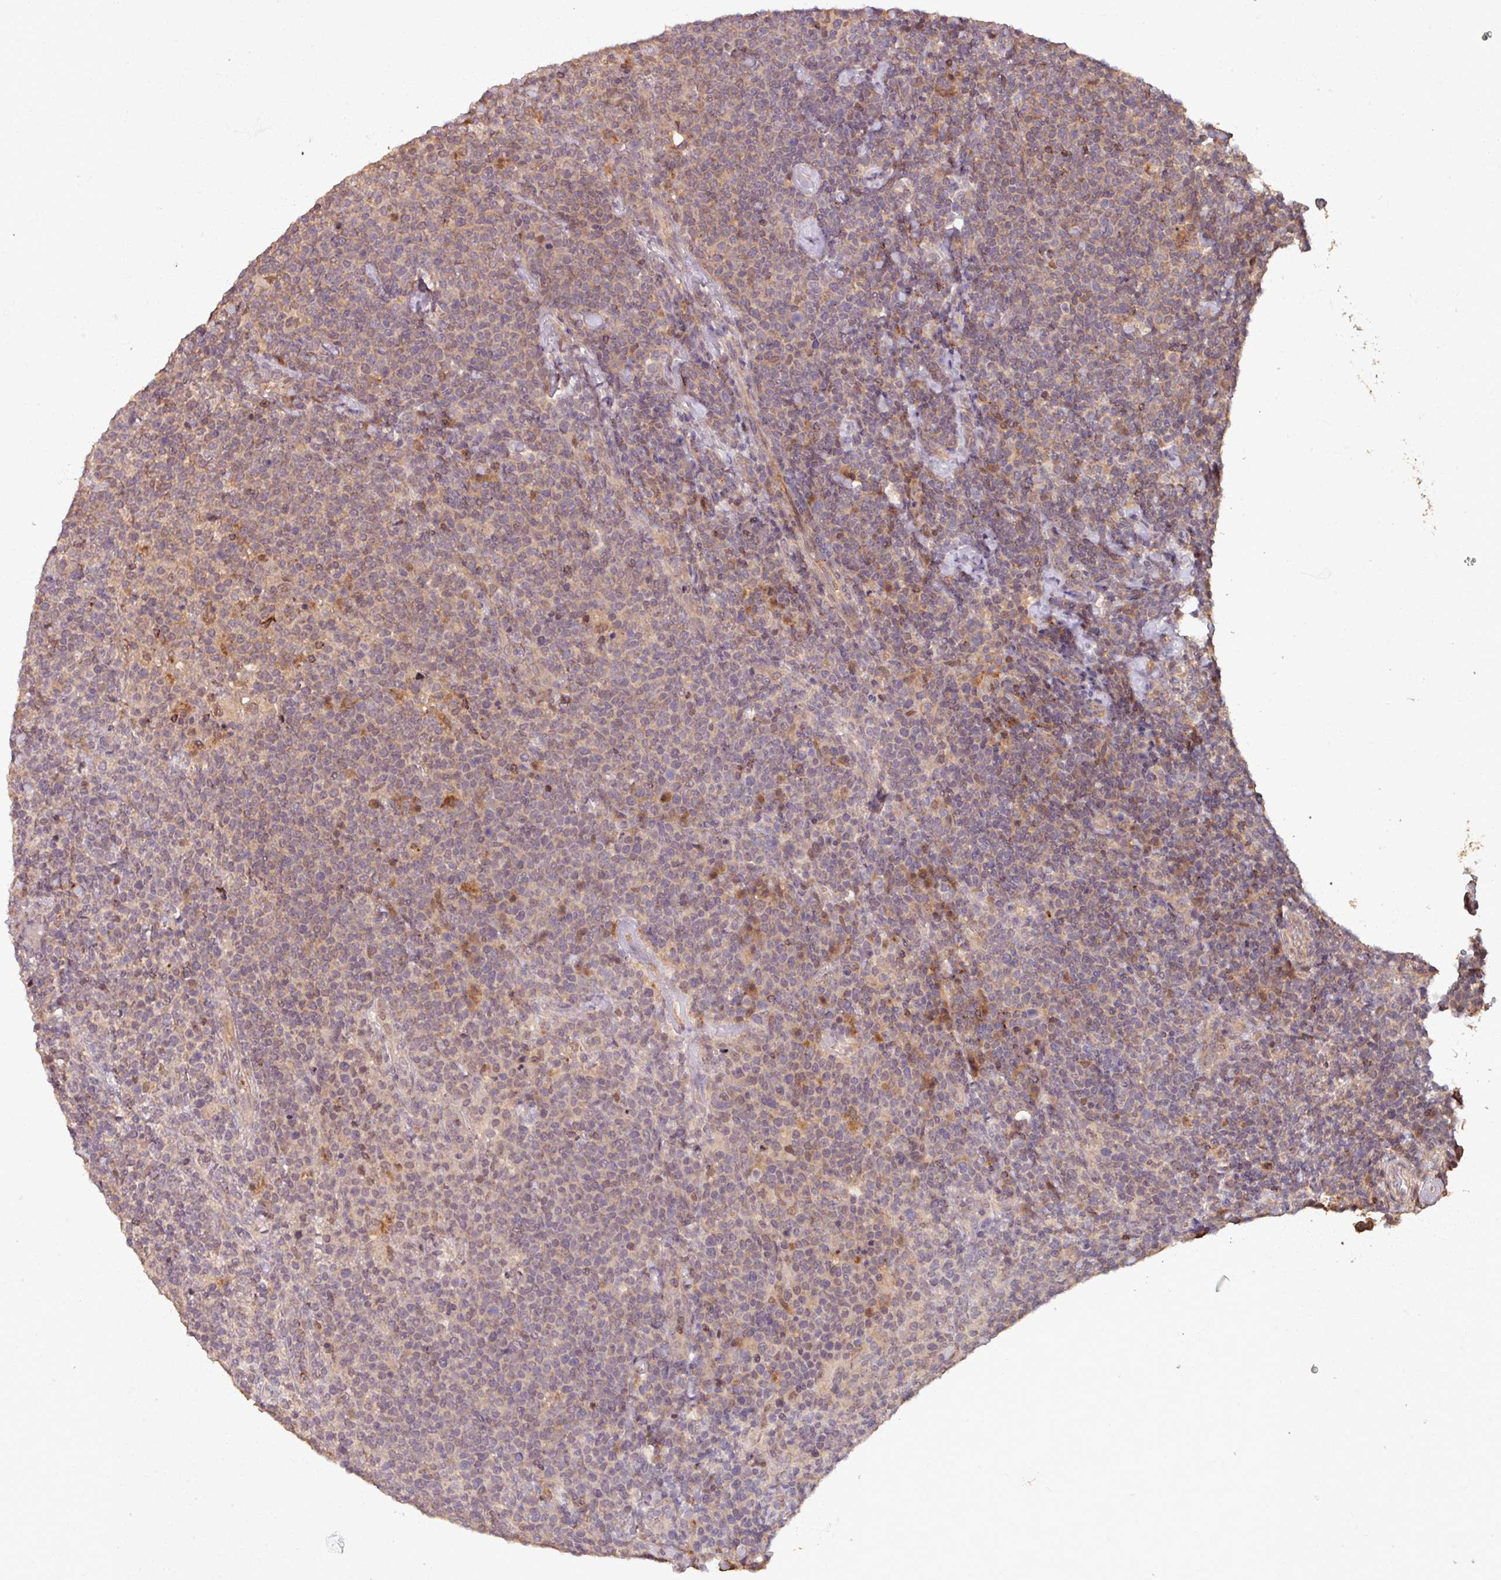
{"staining": {"intensity": "weak", "quantity": "25%-75%", "location": "cytoplasmic/membranous"}, "tissue": "lymphoma", "cell_type": "Tumor cells", "image_type": "cancer", "snomed": [{"axis": "morphology", "description": "Malignant lymphoma, non-Hodgkin's type, High grade"}, {"axis": "topography", "description": "Lymph node"}], "caption": "IHC of human lymphoma reveals low levels of weak cytoplasmic/membranous positivity in about 25%-75% of tumor cells.", "gene": "OR6B1", "patient": {"sex": "male", "age": 61}}